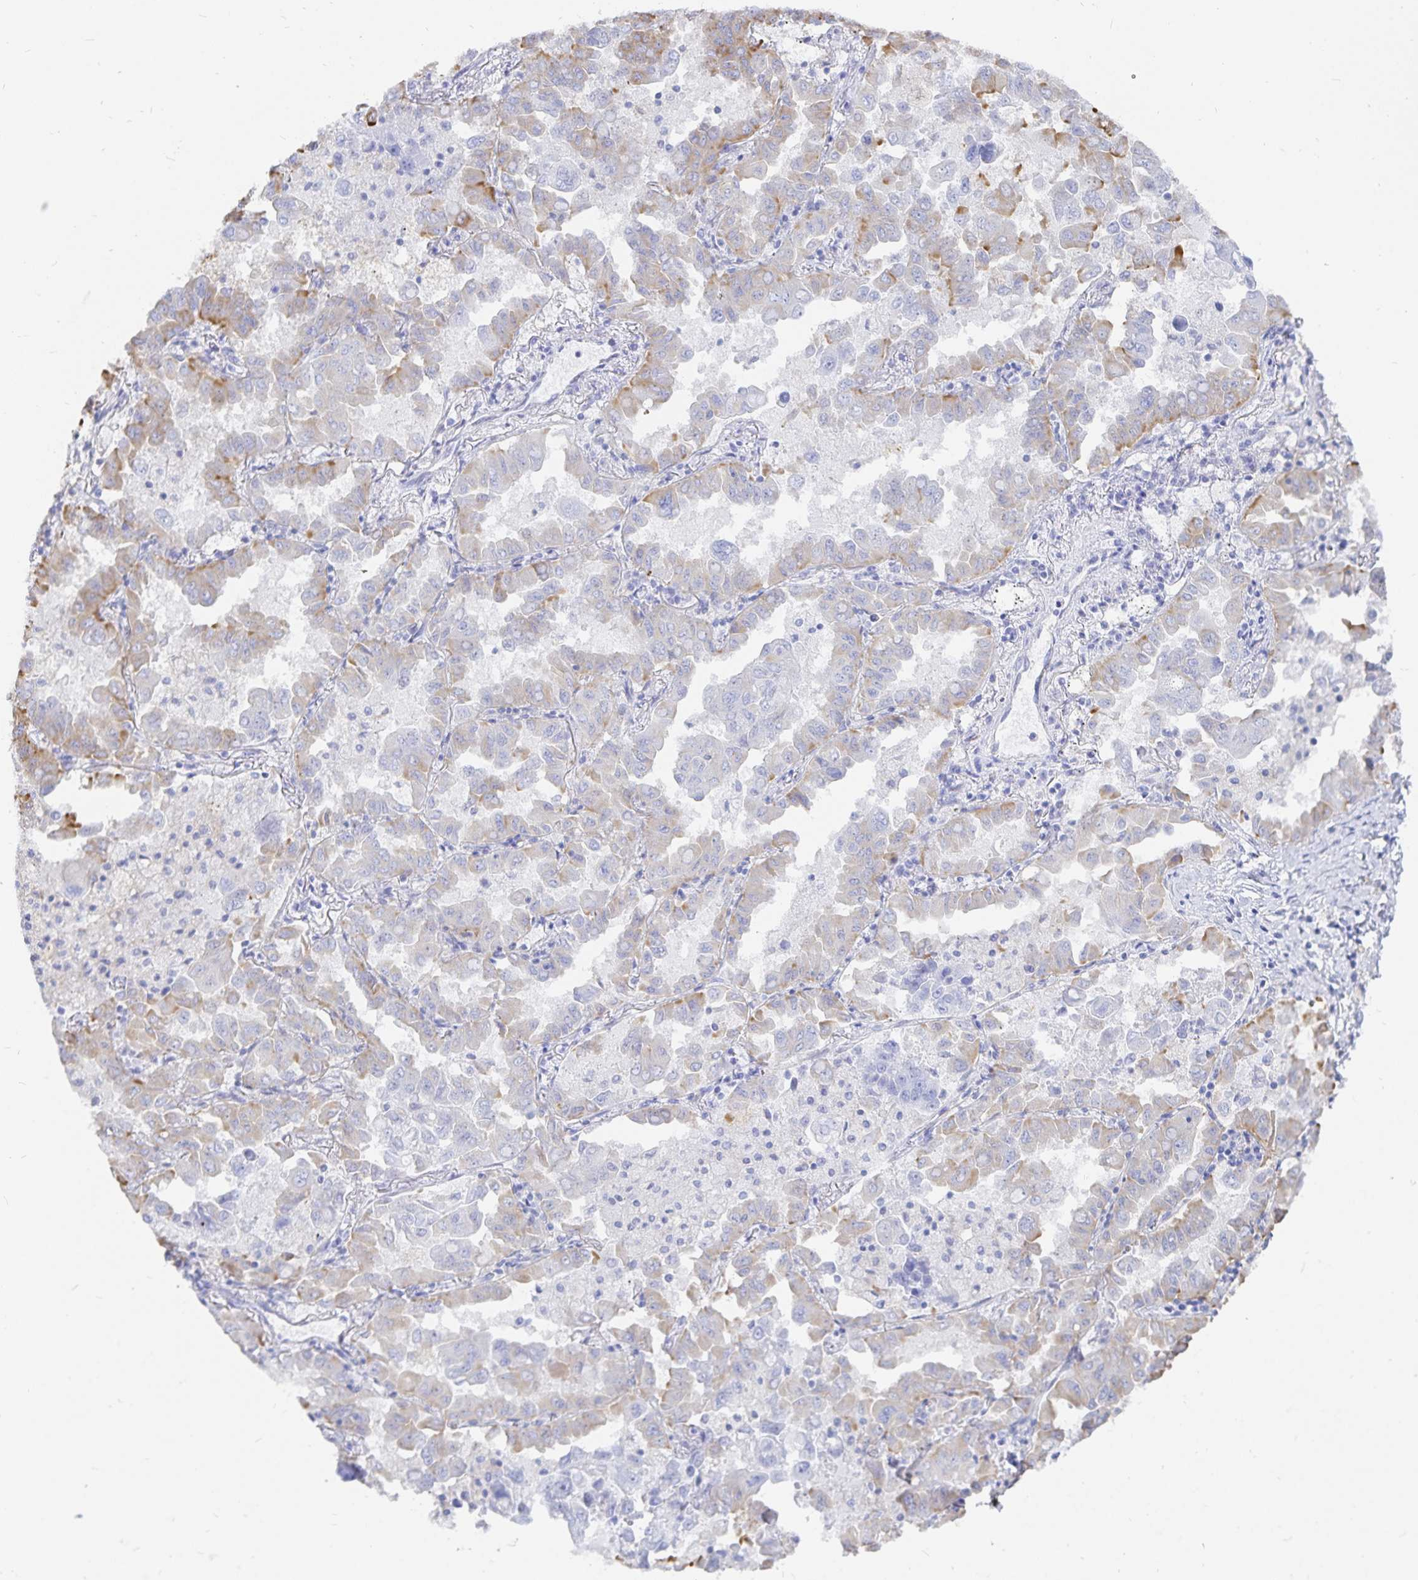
{"staining": {"intensity": "weak", "quantity": "25%-75%", "location": "cytoplasmic/membranous"}, "tissue": "lung cancer", "cell_type": "Tumor cells", "image_type": "cancer", "snomed": [{"axis": "morphology", "description": "Adenocarcinoma, NOS"}, {"axis": "topography", "description": "Lung"}], "caption": "Weak cytoplasmic/membranous protein expression is identified in approximately 25%-75% of tumor cells in adenocarcinoma (lung).", "gene": "INSL5", "patient": {"sex": "male", "age": 64}}